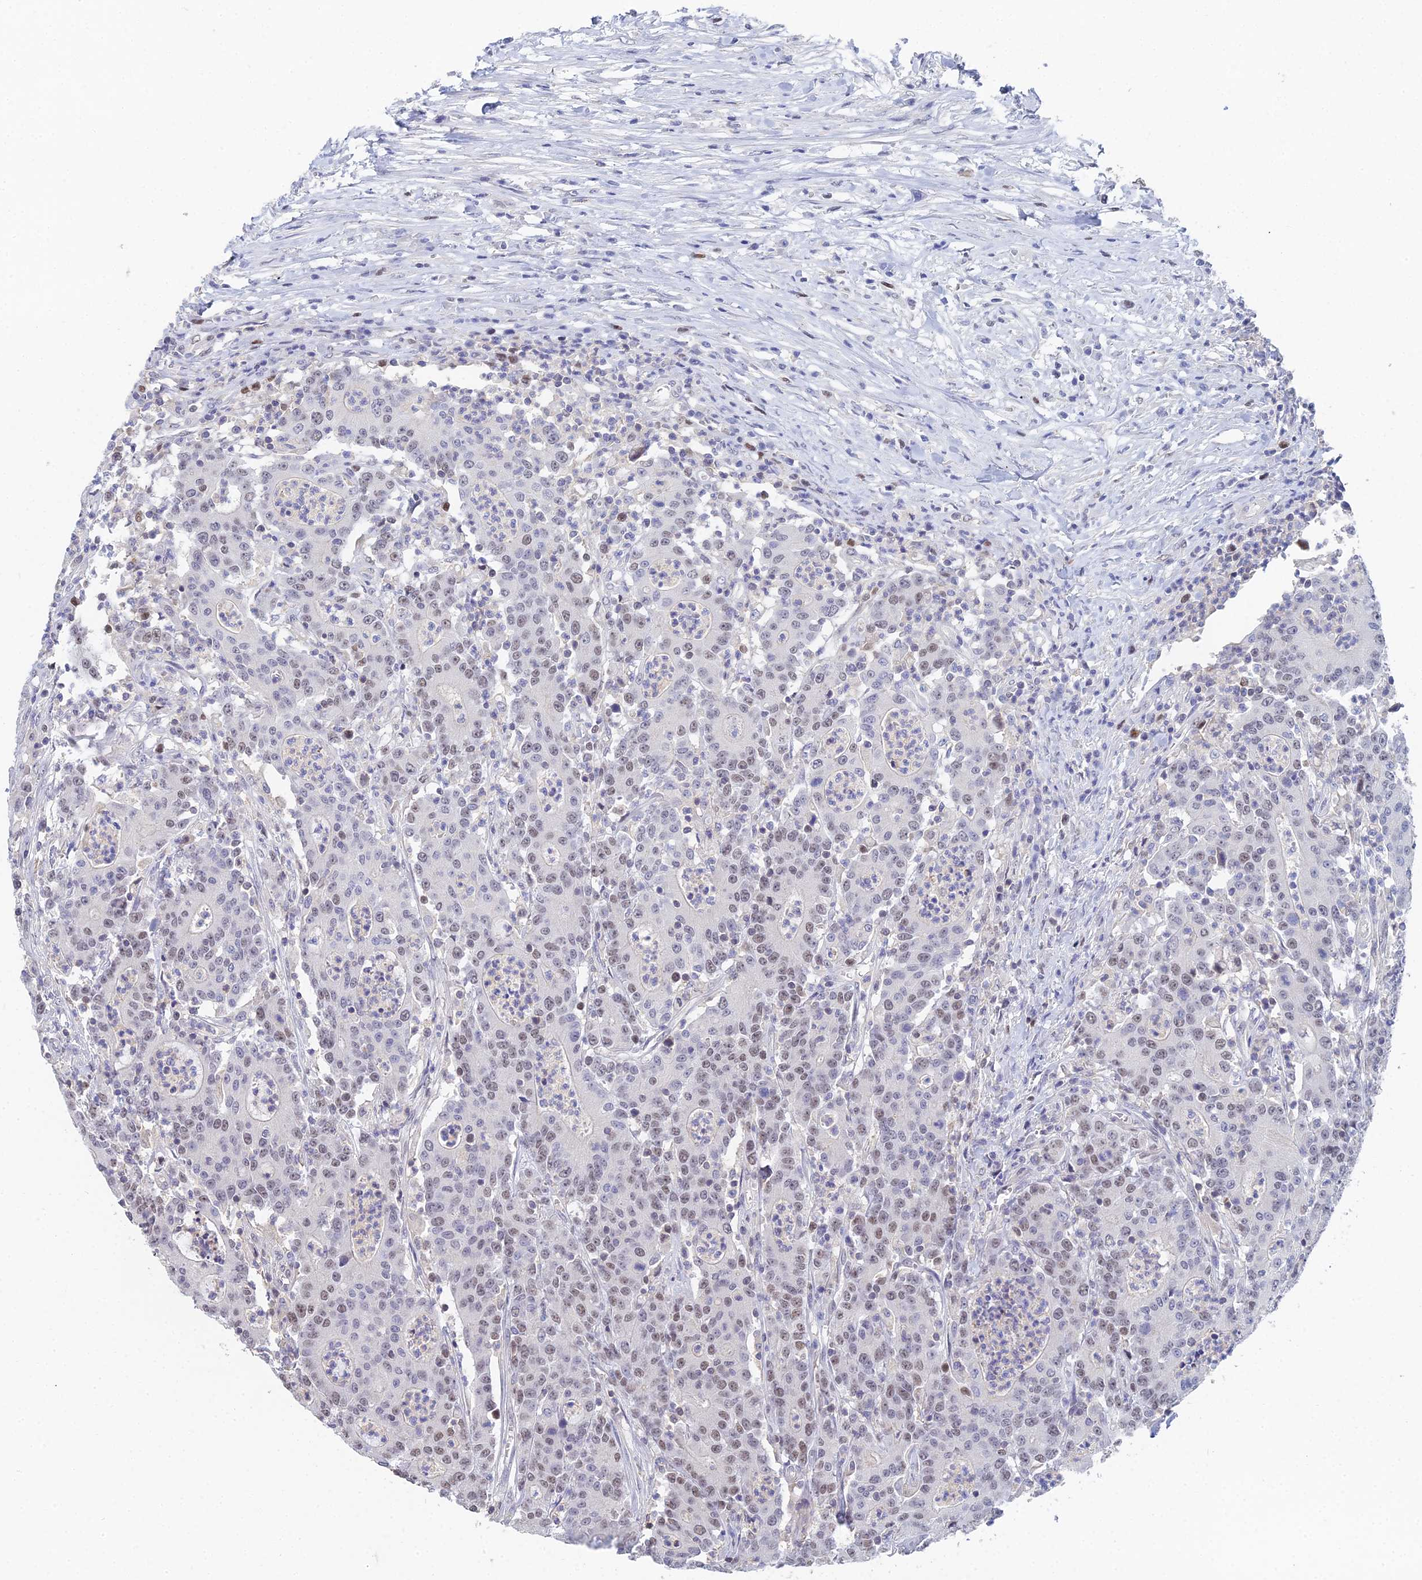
{"staining": {"intensity": "moderate", "quantity": ">75%", "location": "nuclear"}, "tissue": "colorectal cancer", "cell_type": "Tumor cells", "image_type": "cancer", "snomed": [{"axis": "morphology", "description": "Adenocarcinoma, NOS"}, {"axis": "topography", "description": "Colon"}], "caption": "Adenocarcinoma (colorectal) stained with a protein marker displays moderate staining in tumor cells.", "gene": "MCM2", "patient": {"sex": "male", "age": 83}}